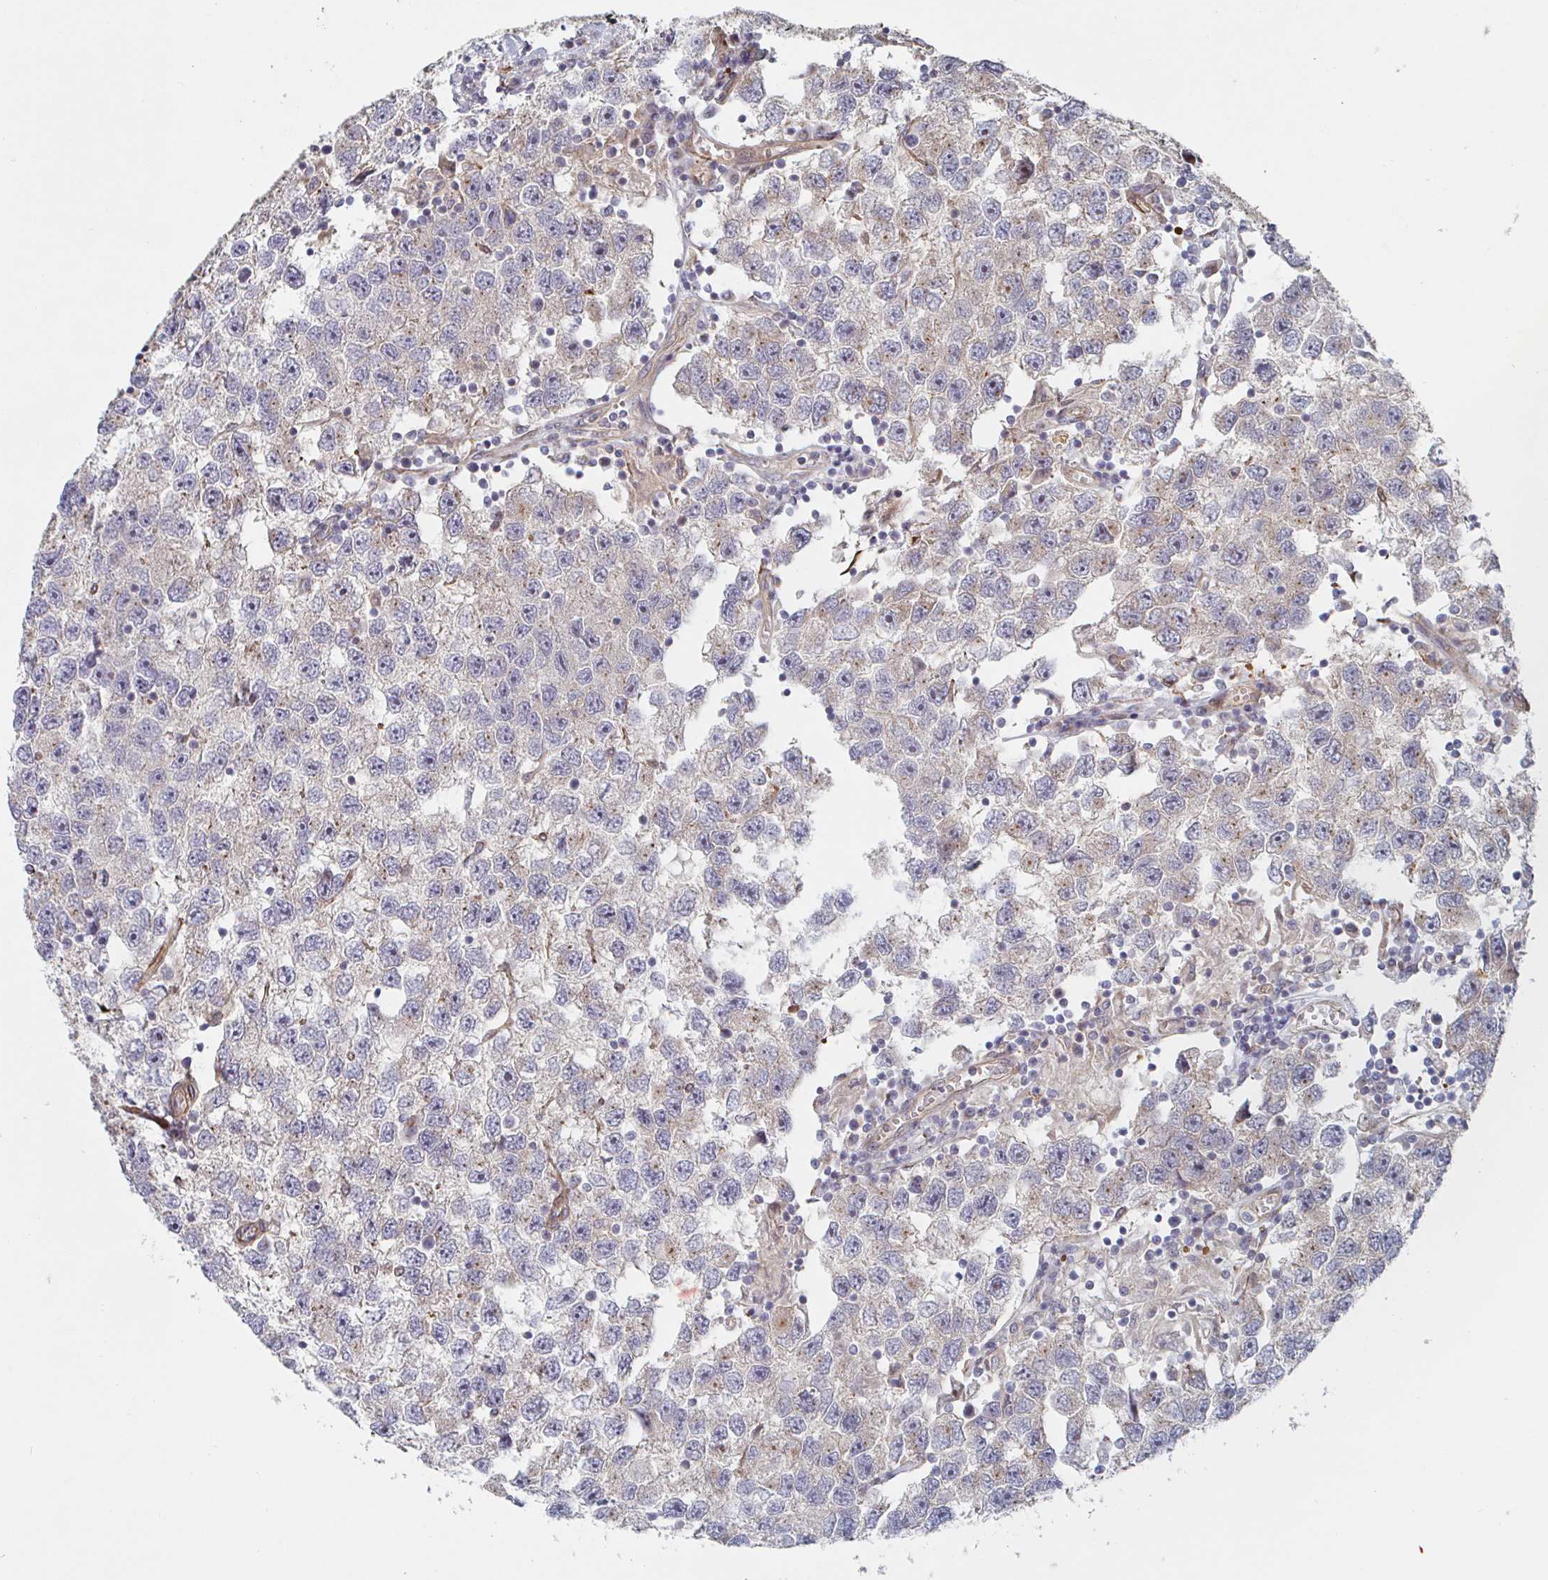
{"staining": {"intensity": "negative", "quantity": "none", "location": "none"}, "tissue": "testis cancer", "cell_type": "Tumor cells", "image_type": "cancer", "snomed": [{"axis": "morphology", "description": "Seminoma, NOS"}, {"axis": "topography", "description": "Testis"}], "caption": "The histopathology image demonstrates no significant staining in tumor cells of seminoma (testis). The staining was performed using DAB (3,3'-diaminobenzidine) to visualize the protein expression in brown, while the nuclei were stained in blue with hematoxylin (Magnification: 20x).", "gene": "DVL3", "patient": {"sex": "male", "age": 26}}